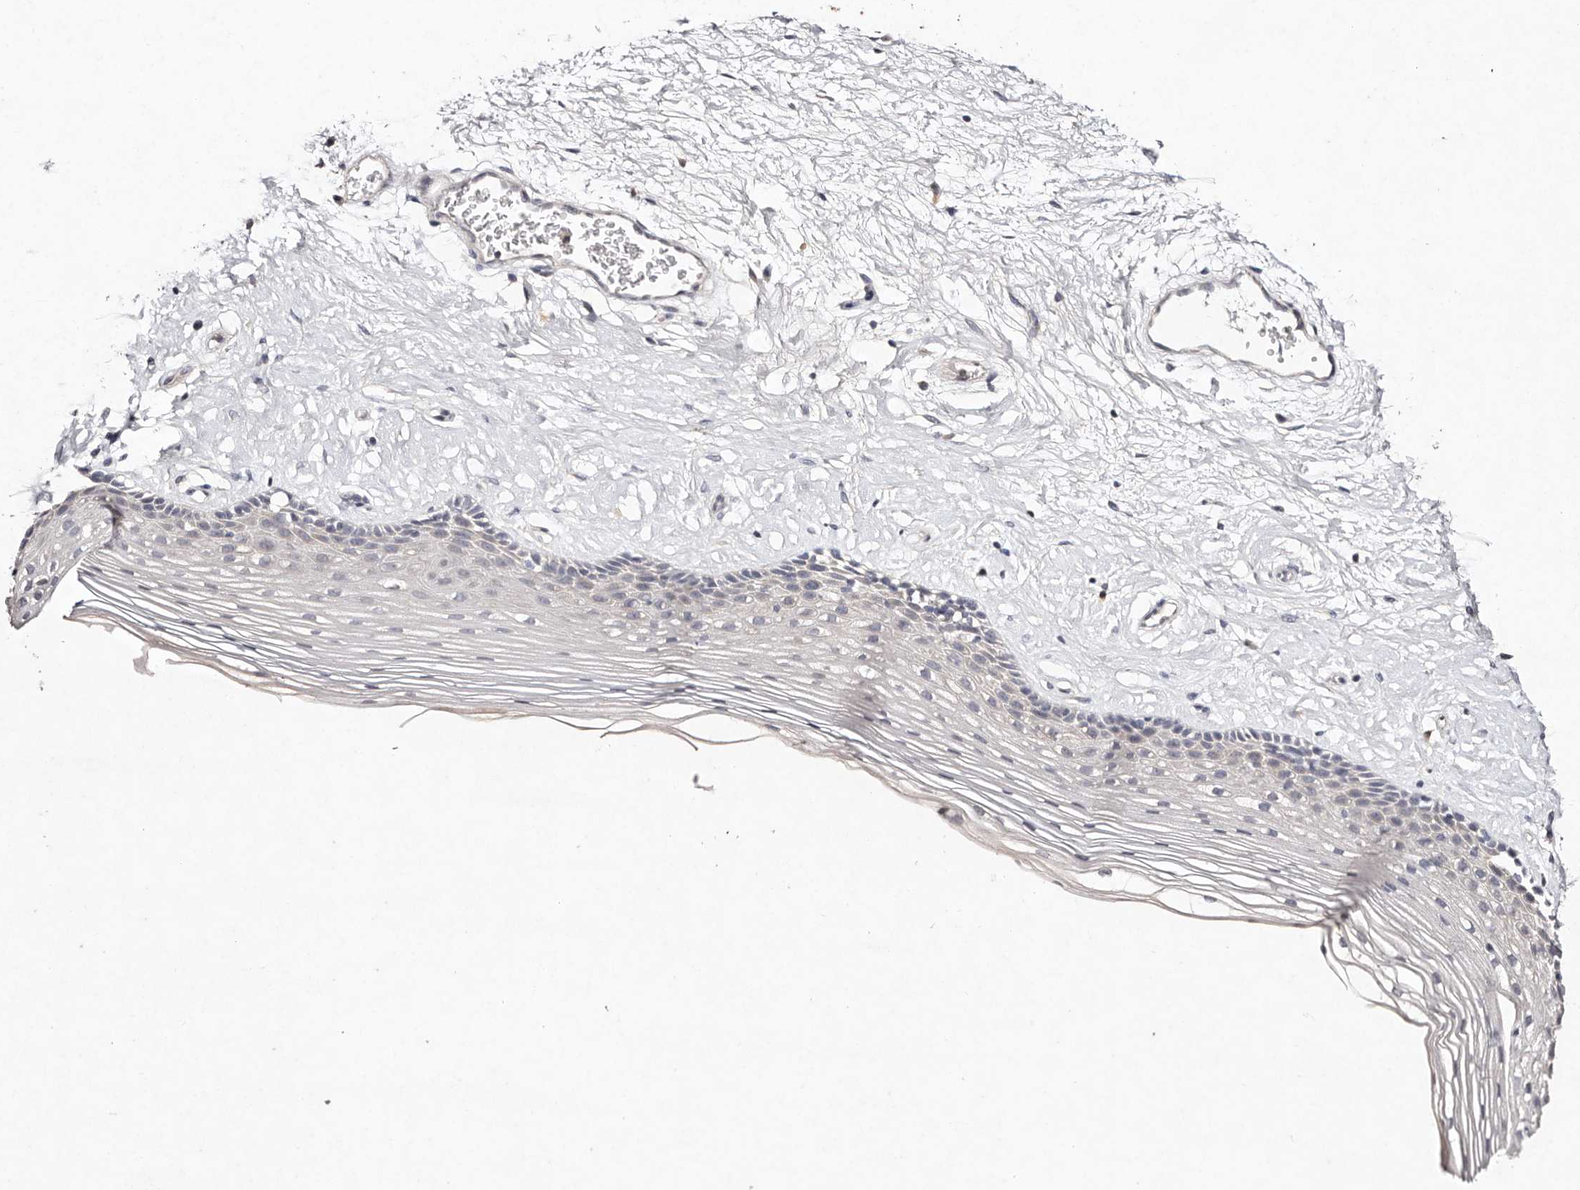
{"staining": {"intensity": "negative", "quantity": "none", "location": "none"}, "tissue": "vagina", "cell_type": "Squamous epithelial cells", "image_type": "normal", "snomed": [{"axis": "morphology", "description": "Normal tissue, NOS"}, {"axis": "topography", "description": "Vagina"}], "caption": "DAB (3,3'-diaminobenzidine) immunohistochemical staining of benign vagina exhibits no significant positivity in squamous epithelial cells.", "gene": "TSC2", "patient": {"sex": "female", "age": 46}}